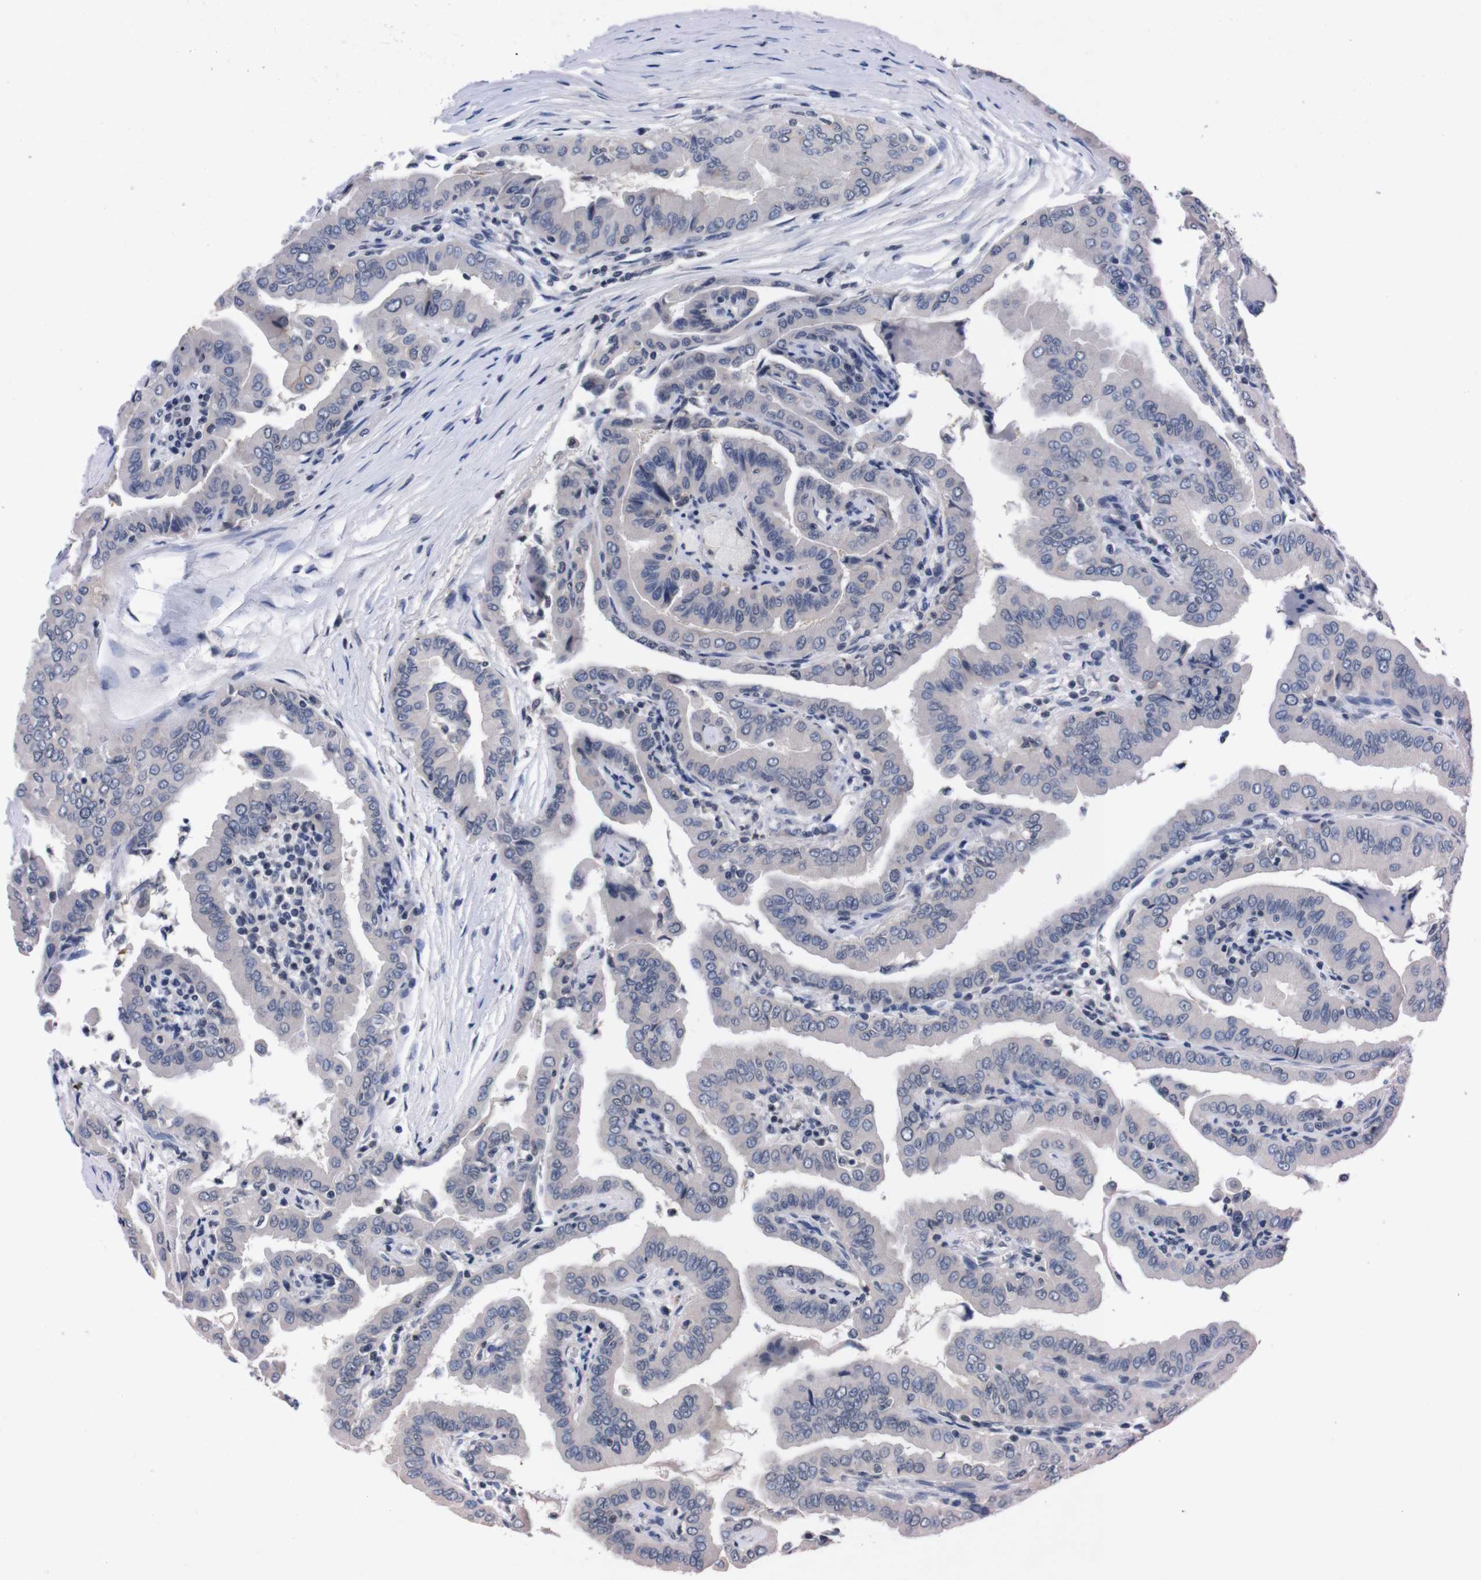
{"staining": {"intensity": "negative", "quantity": "none", "location": "none"}, "tissue": "thyroid cancer", "cell_type": "Tumor cells", "image_type": "cancer", "snomed": [{"axis": "morphology", "description": "Papillary adenocarcinoma, NOS"}, {"axis": "topography", "description": "Thyroid gland"}], "caption": "Micrograph shows no protein expression in tumor cells of thyroid papillary adenocarcinoma tissue.", "gene": "TNFRSF21", "patient": {"sex": "male", "age": 33}}